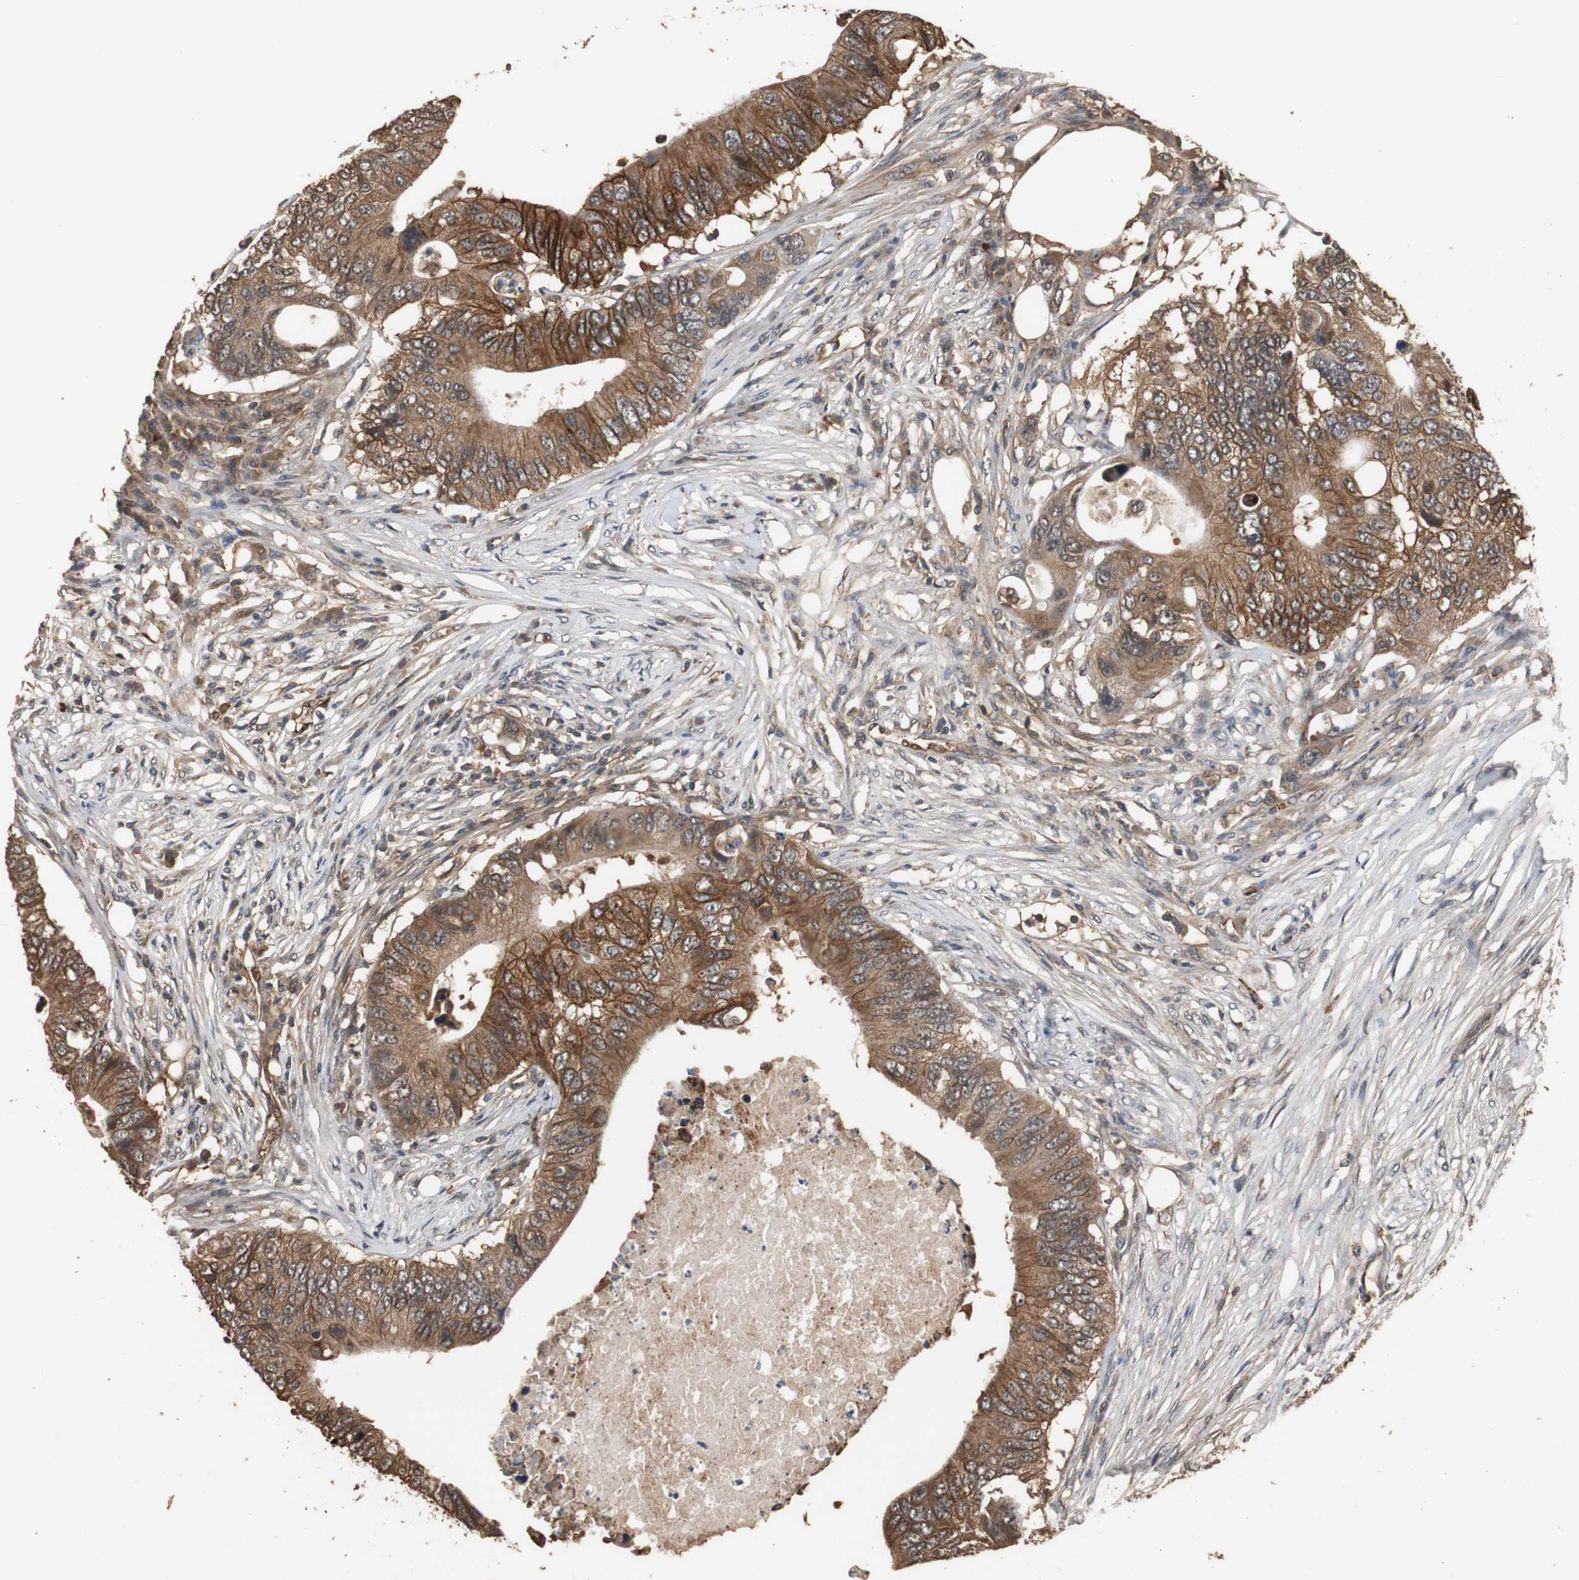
{"staining": {"intensity": "strong", "quantity": ">75%", "location": "cytoplasmic/membranous"}, "tissue": "colorectal cancer", "cell_type": "Tumor cells", "image_type": "cancer", "snomed": [{"axis": "morphology", "description": "Adenocarcinoma, NOS"}, {"axis": "topography", "description": "Colon"}], "caption": "Immunohistochemical staining of adenocarcinoma (colorectal) displays high levels of strong cytoplasmic/membranous protein expression in about >75% of tumor cells.", "gene": "NDRG1", "patient": {"sex": "male", "age": 71}}